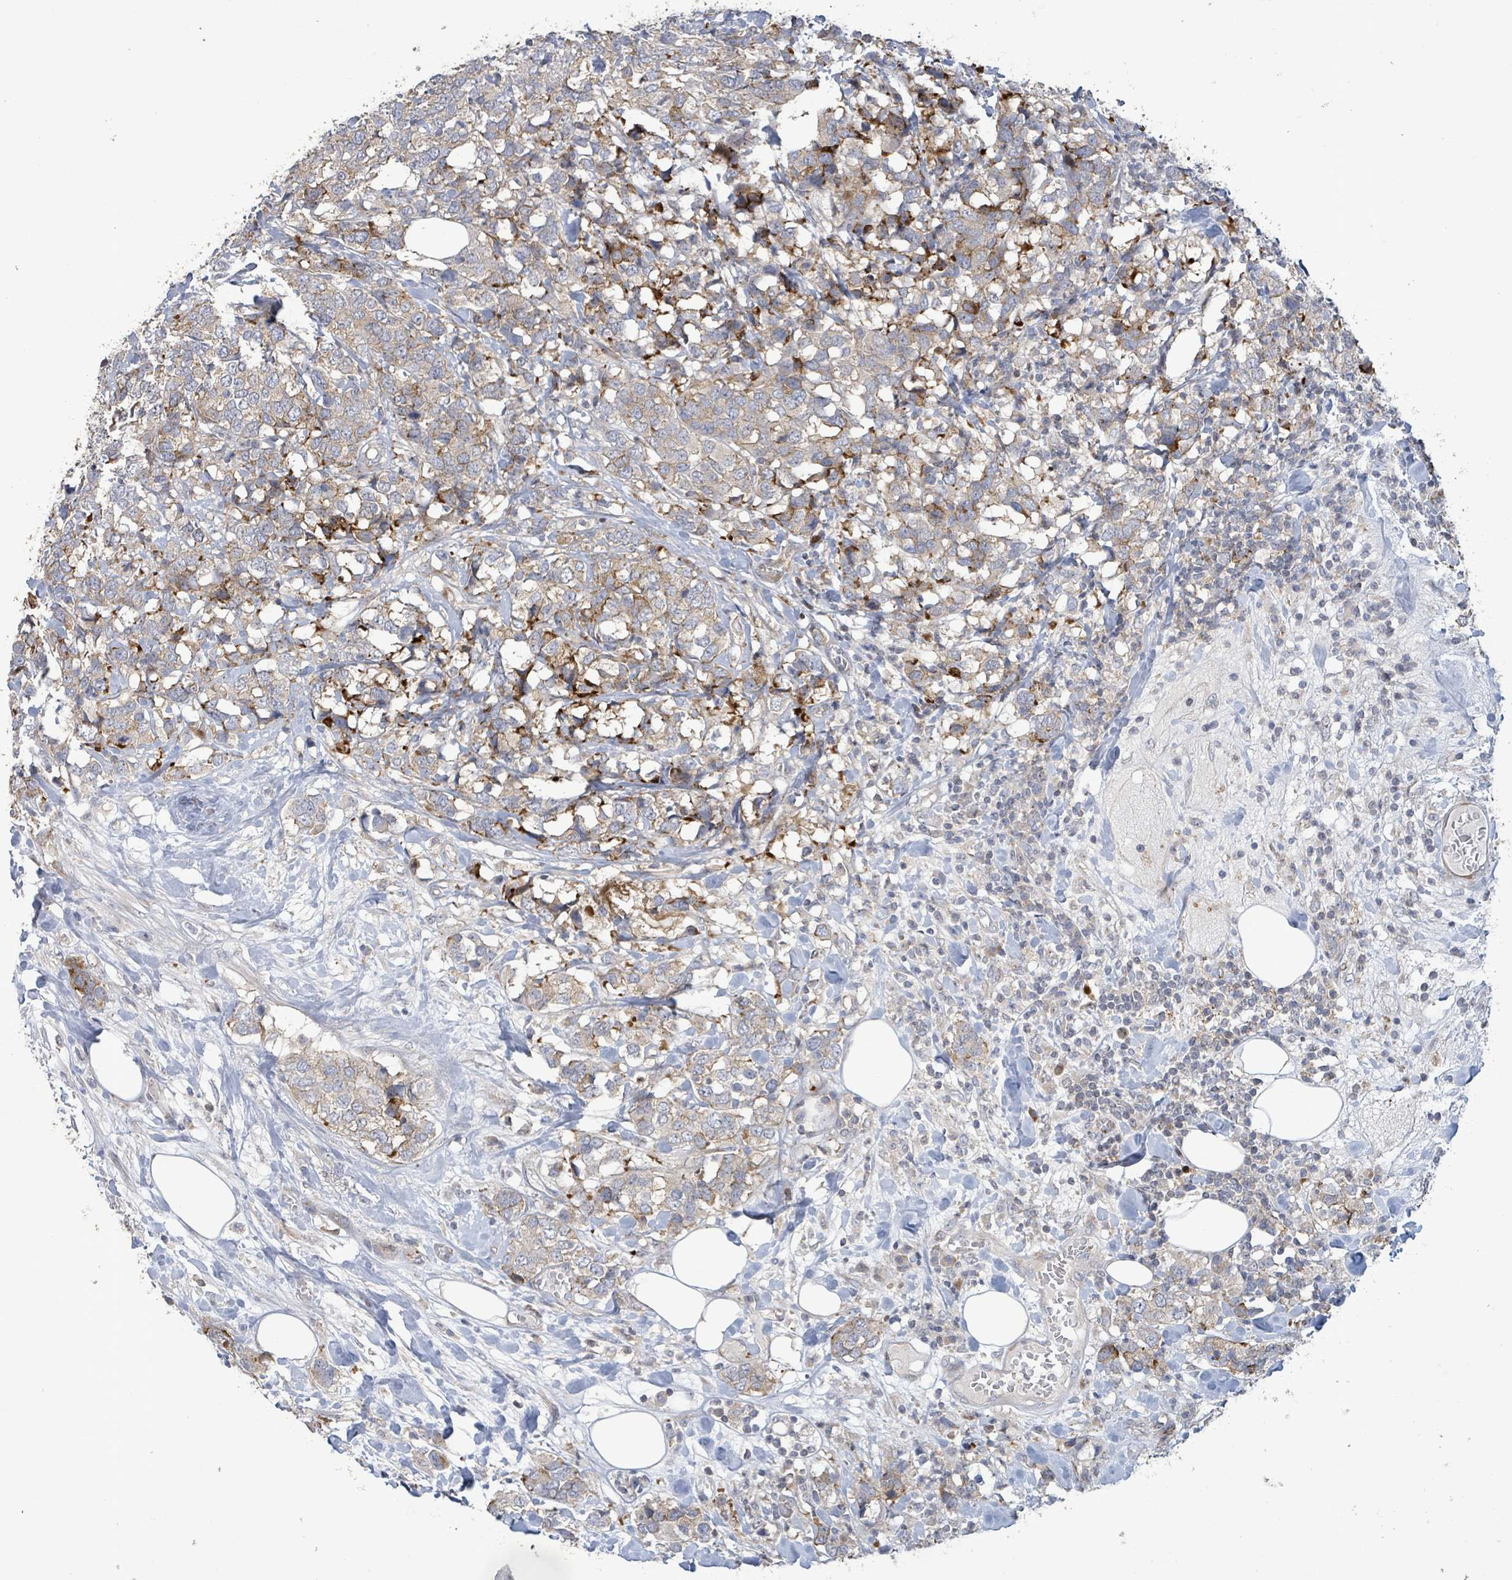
{"staining": {"intensity": "weak", "quantity": "25%-75%", "location": "cytoplasmic/membranous"}, "tissue": "breast cancer", "cell_type": "Tumor cells", "image_type": "cancer", "snomed": [{"axis": "morphology", "description": "Lobular carcinoma"}, {"axis": "topography", "description": "Breast"}], "caption": "Protein positivity by IHC exhibits weak cytoplasmic/membranous expression in approximately 25%-75% of tumor cells in breast cancer.", "gene": "LILRA4", "patient": {"sex": "female", "age": 59}}